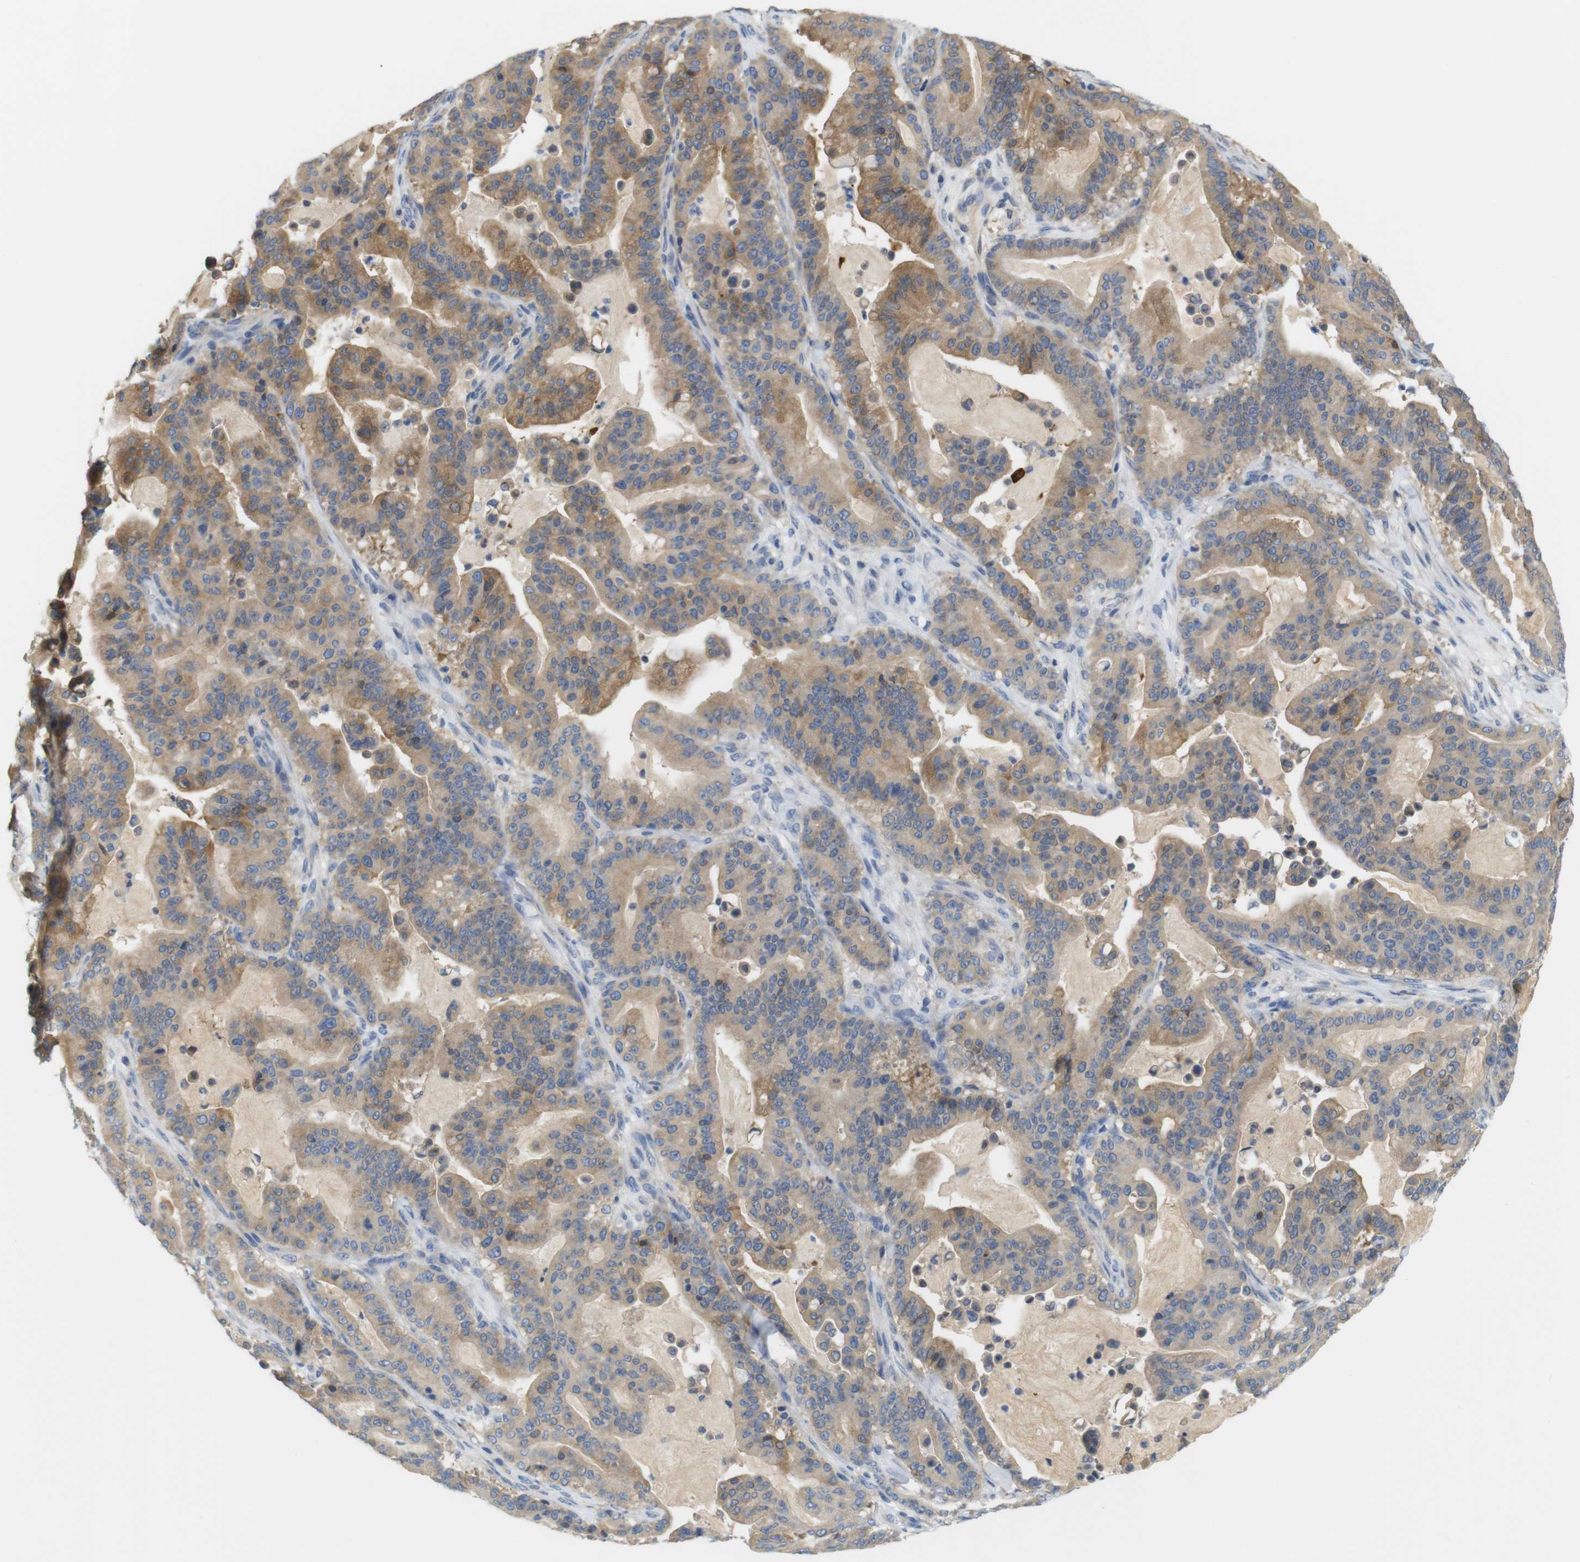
{"staining": {"intensity": "moderate", "quantity": ">75%", "location": "cytoplasmic/membranous"}, "tissue": "pancreatic cancer", "cell_type": "Tumor cells", "image_type": "cancer", "snomed": [{"axis": "morphology", "description": "Adenocarcinoma, NOS"}, {"axis": "topography", "description": "Pancreas"}], "caption": "DAB (3,3'-diaminobenzidine) immunohistochemical staining of pancreatic adenocarcinoma displays moderate cytoplasmic/membranous protein expression in about >75% of tumor cells.", "gene": "NEBL", "patient": {"sex": "male", "age": 63}}